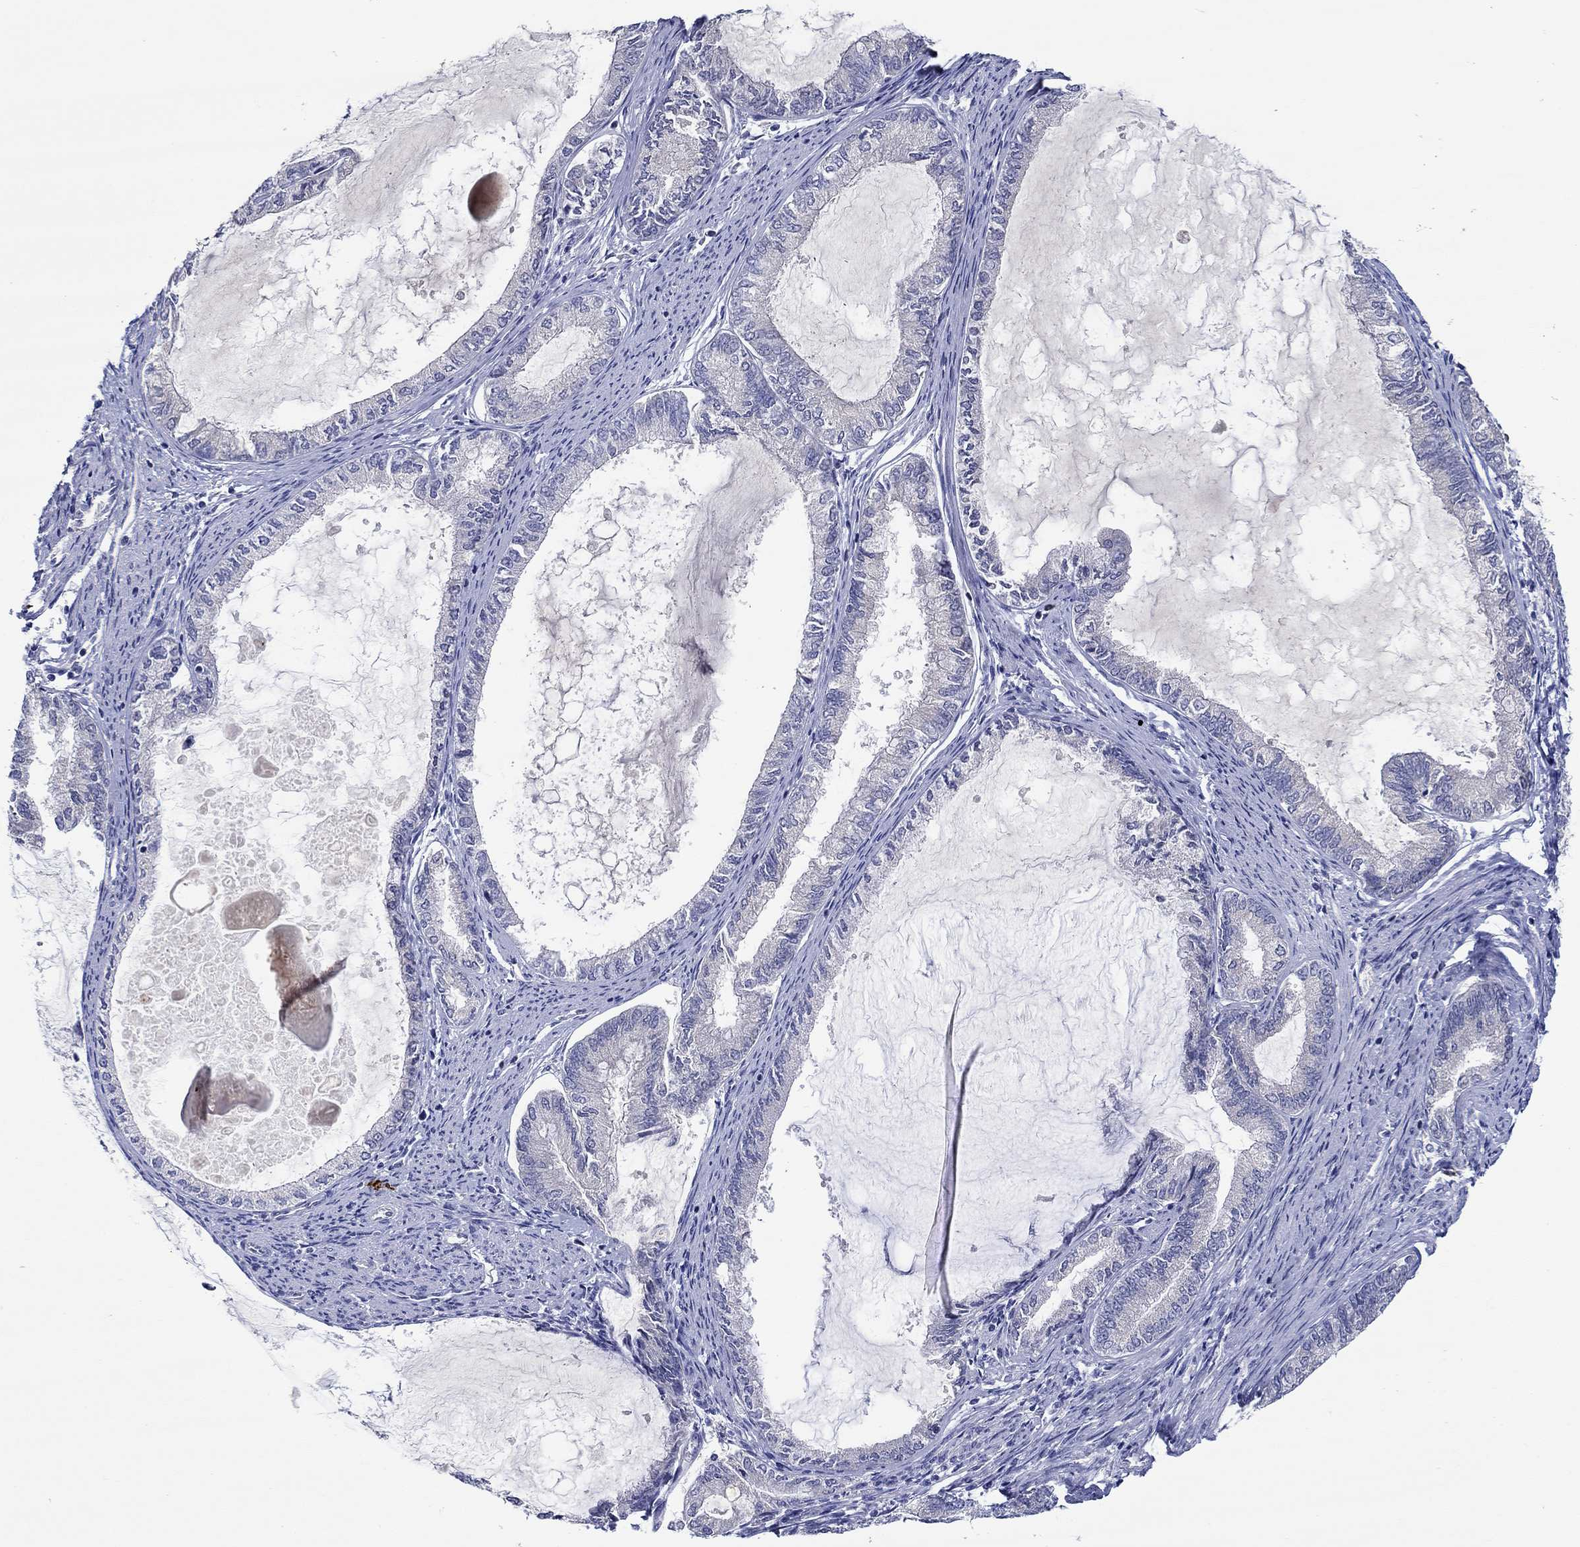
{"staining": {"intensity": "weak", "quantity": "<25%", "location": "cytoplasmic/membranous"}, "tissue": "endometrial cancer", "cell_type": "Tumor cells", "image_type": "cancer", "snomed": [{"axis": "morphology", "description": "Adenocarcinoma, NOS"}, {"axis": "topography", "description": "Endometrium"}], "caption": "There is no significant expression in tumor cells of endometrial cancer.", "gene": "CHIT1", "patient": {"sex": "female", "age": 86}}